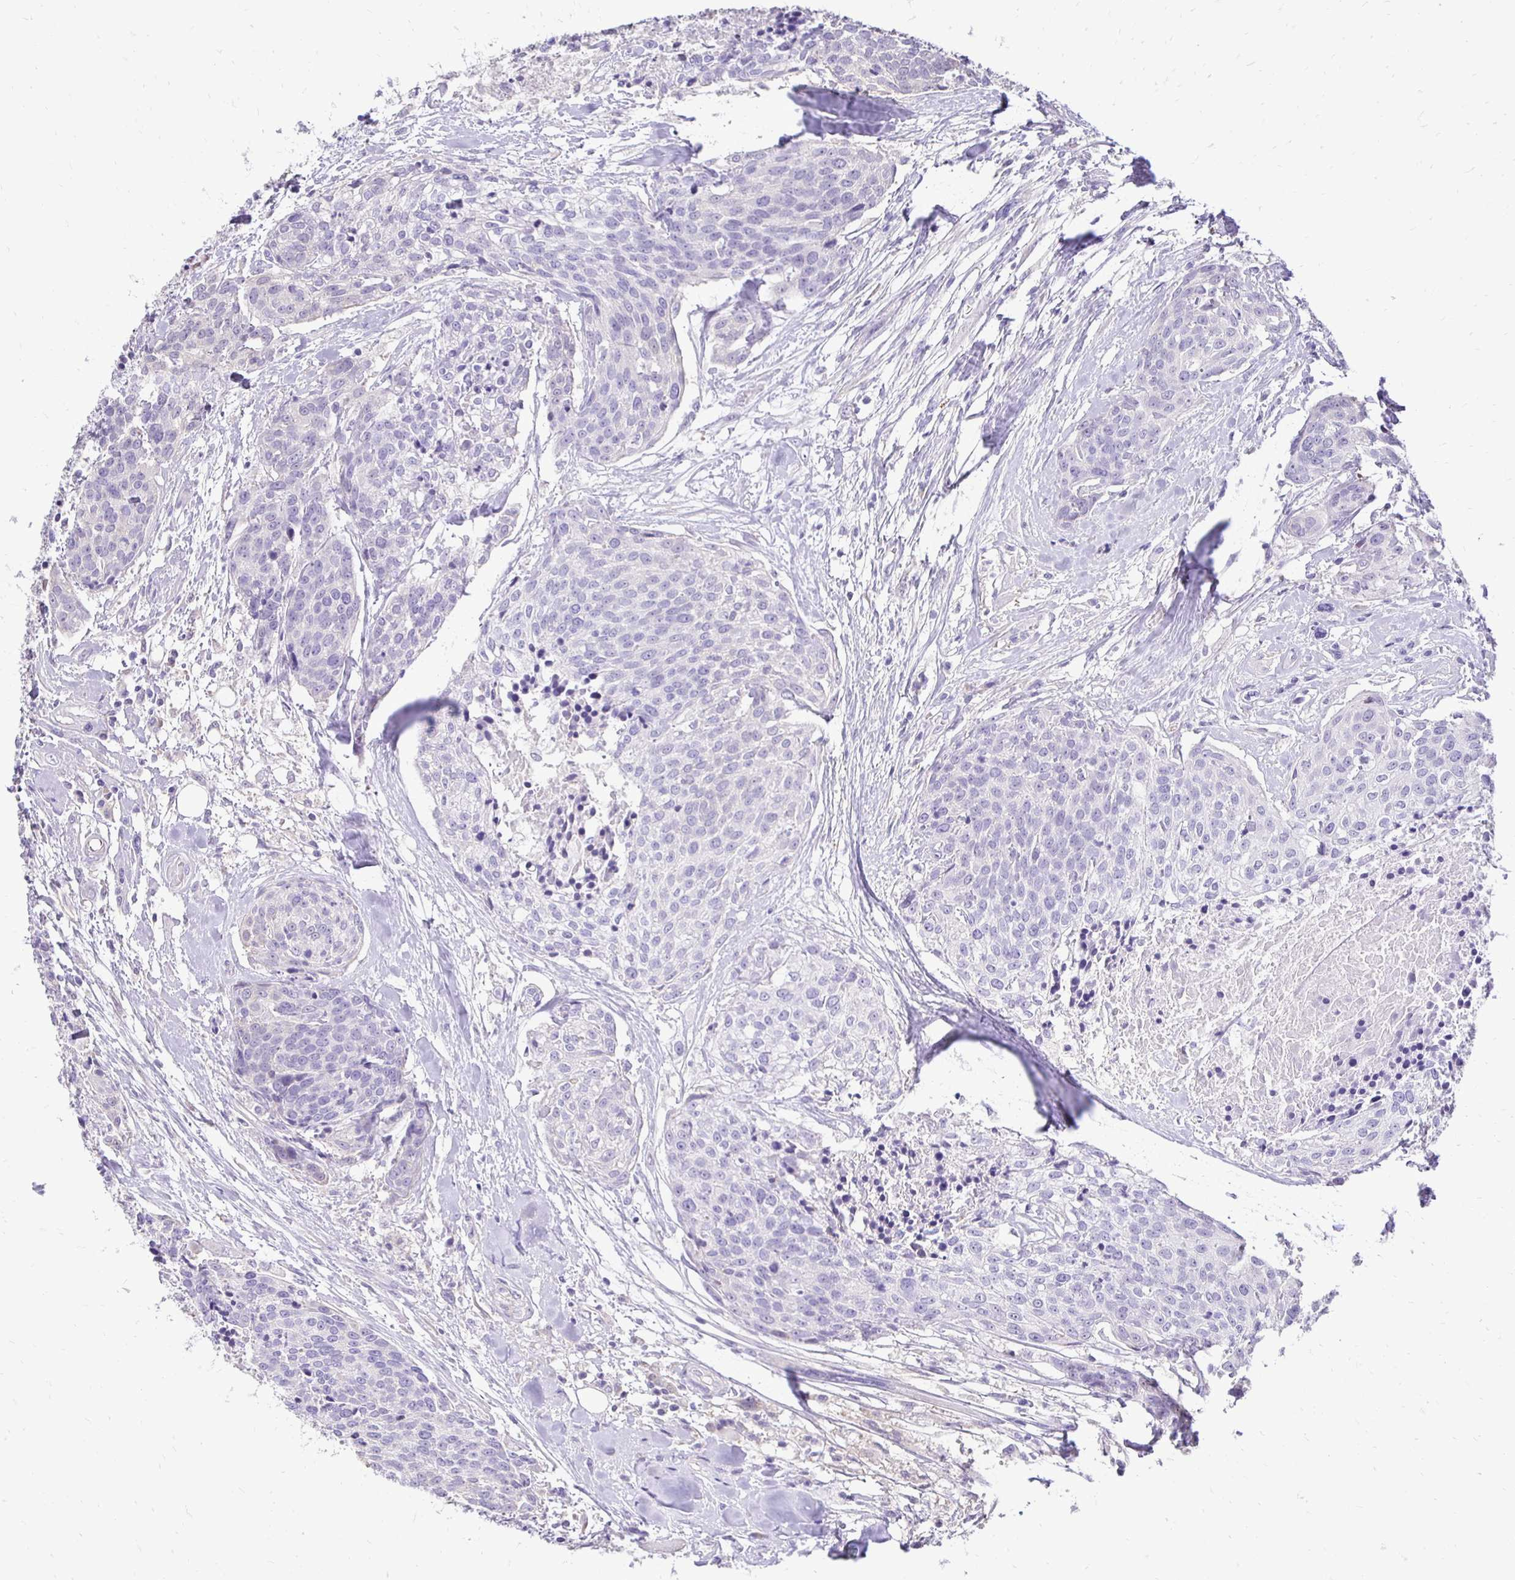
{"staining": {"intensity": "negative", "quantity": "none", "location": "none"}, "tissue": "head and neck cancer", "cell_type": "Tumor cells", "image_type": "cancer", "snomed": [{"axis": "morphology", "description": "Squamous cell carcinoma, NOS"}, {"axis": "topography", "description": "Oral tissue"}, {"axis": "topography", "description": "Head-Neck"}], "caption": "Tumor cells are negative for protein expression in human head and neck cancer (squamous cell carcinoma). (Brightfield microscopy of DAB IHC at high magnification).", "gene": "GAS2", "patient": {"sex": "male", "age": 64}}